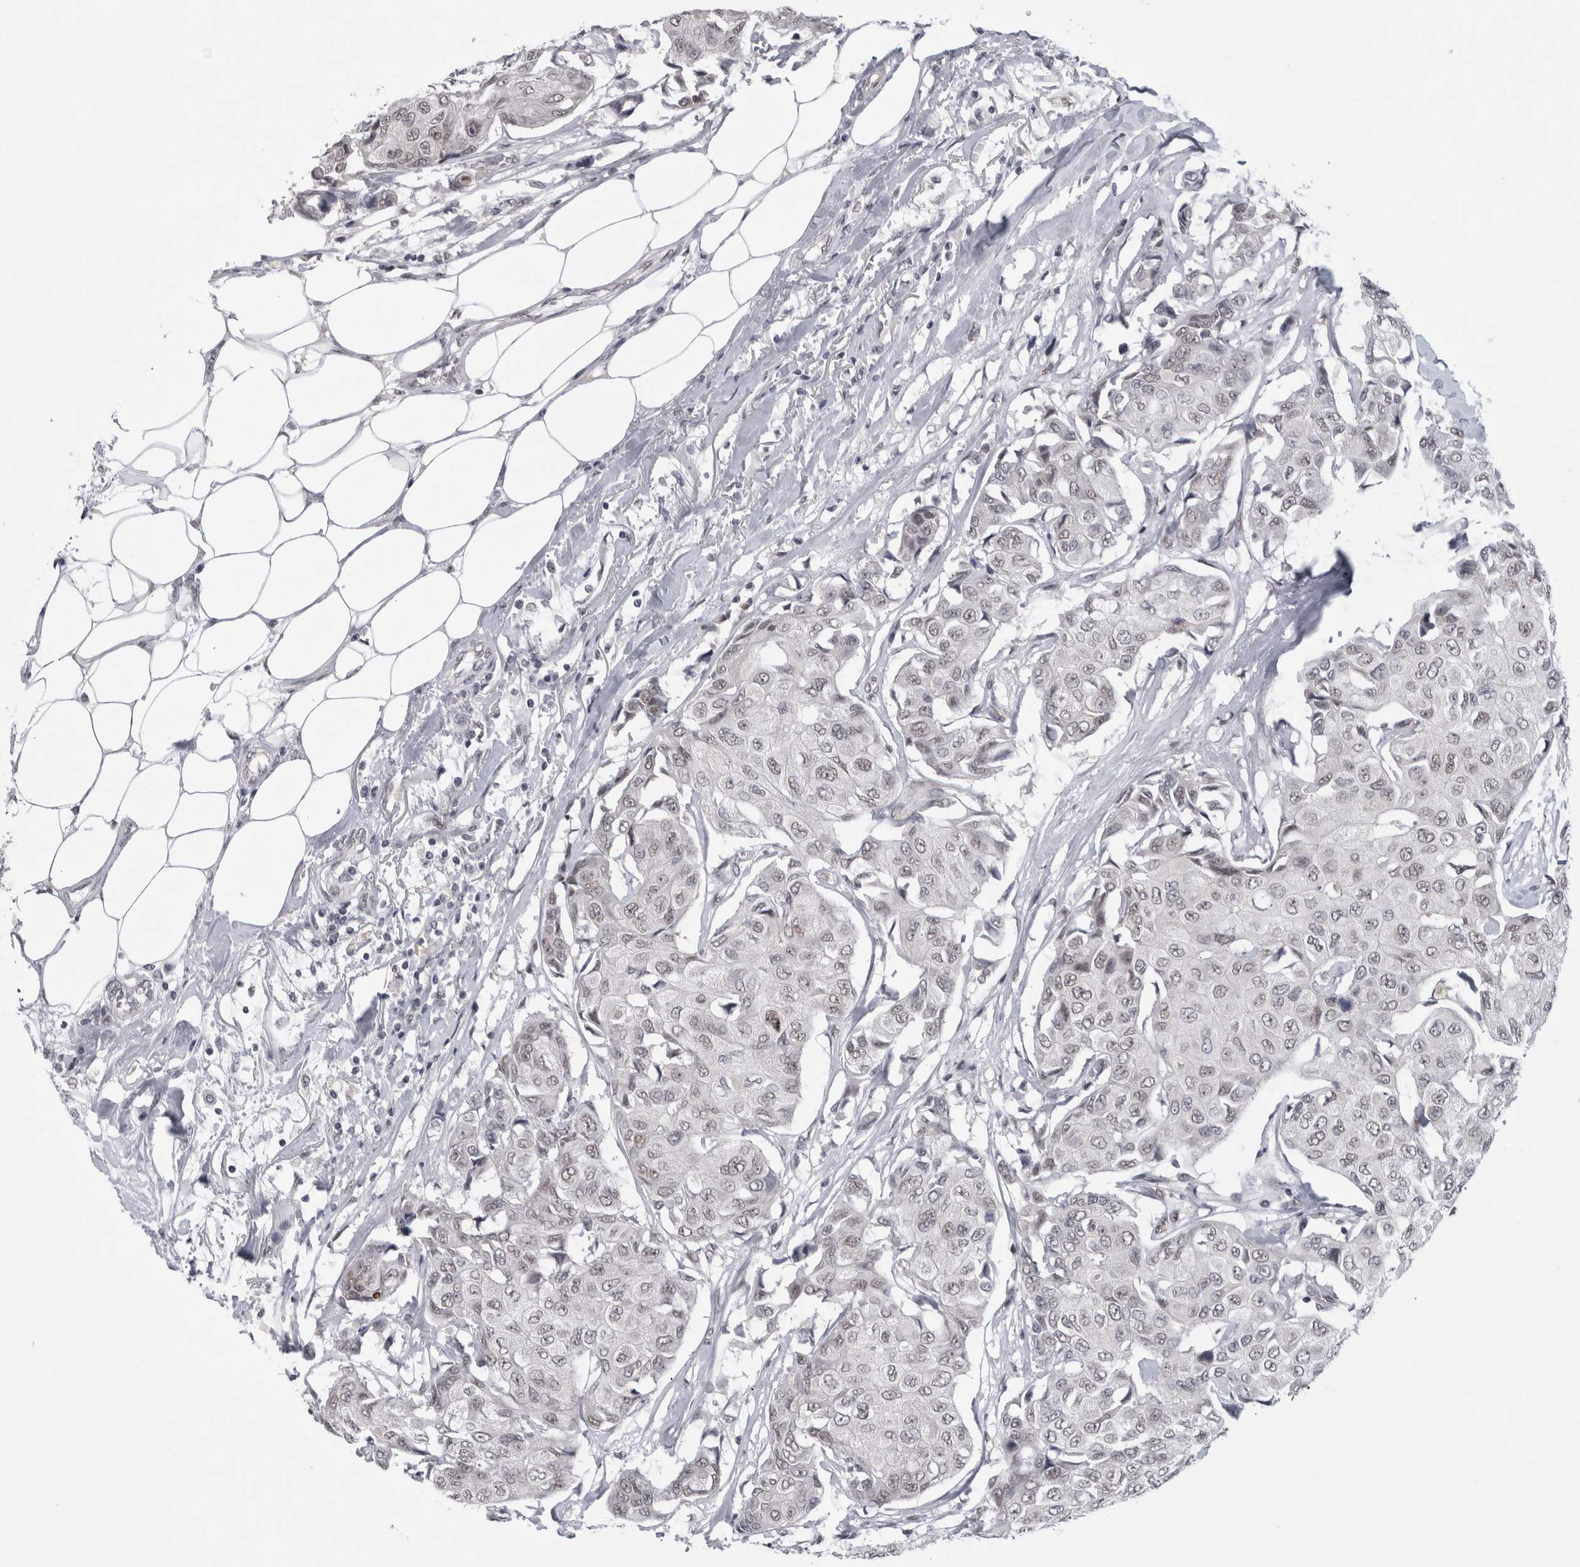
{"staining": {"intensity": "weak", "quantity": ">75%", "location": "nuclear"}, "tissue": "breast cancer", "cell_type": "Tumor cells", "image_type": "cancer", "snomed": [{"axis": "morphology", "description": "Duct carcinoma"}, {"axis": "topography", "description": "Breast"}], "caption": "Approximately >75% of tumor cells in human intraductal carcinoma (breast) exhibit weak nuclear protein positivity as visualized by brown immunohistochemical staining.", "gene": "PSMB2", "patient": {"sex": "female", "age": 80}}